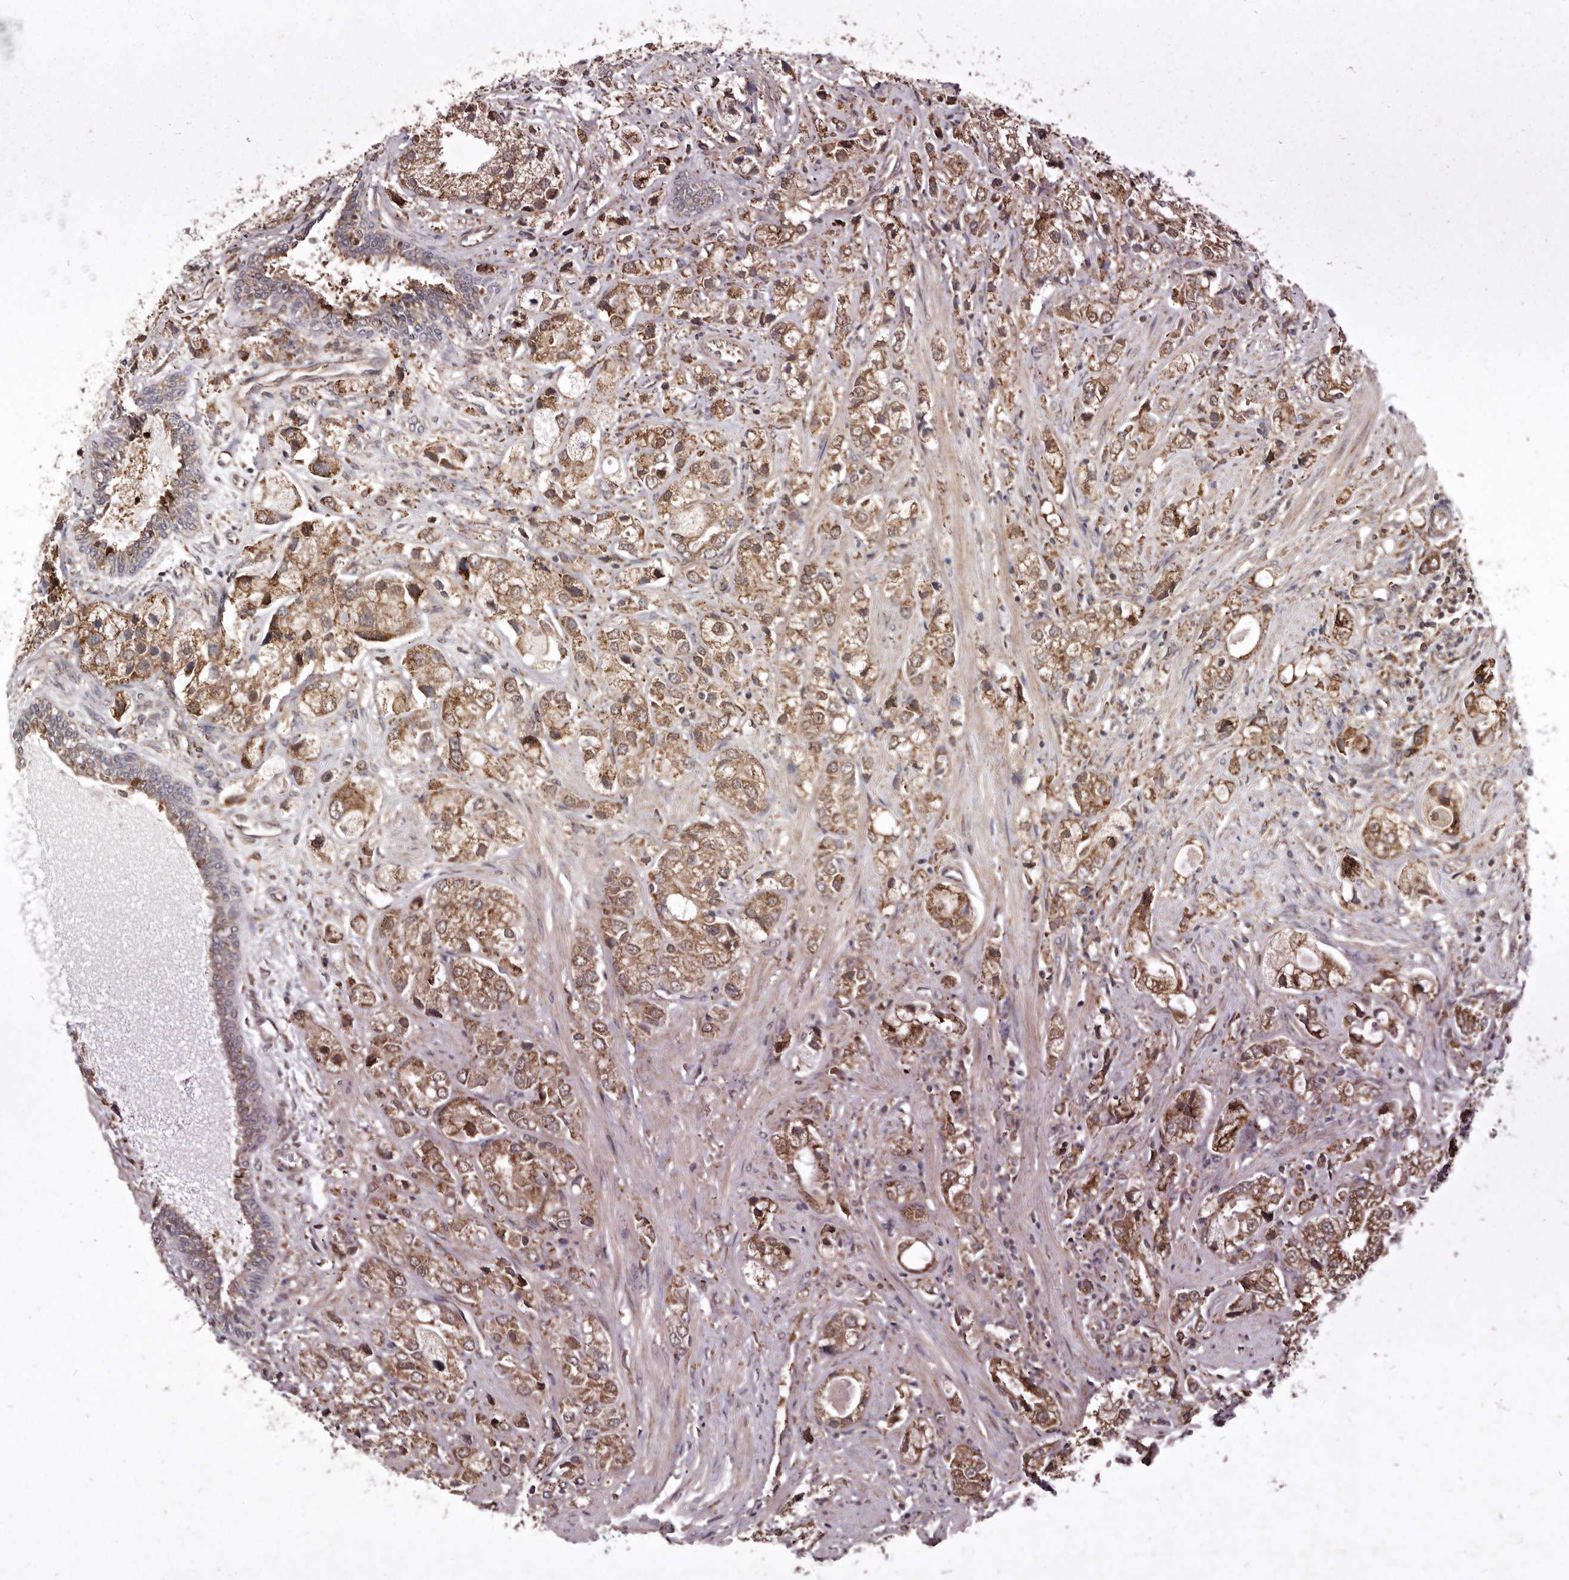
{"staining": {"intensity": "moderate", "quantity": ">75%", "location": "cytoplasmic/membranous"}, "tissue": "prostate cancer", "cell_type": "Tumor cells", "image_type": "cancer", "snomed": [{"axis": "morphology", "description": "Adenocarcinoma, High grade"}, {"axis": "topography", "description": "Prostate"}], "caption": "About >75% of tumor cells in human prostate cancer exhibit moderate cytoplasmic/membranous protein staining as visualized by brown immunohistochemical staining.", "gene": "RRM2B", "patient": {"sex": "male", "age": 50}}